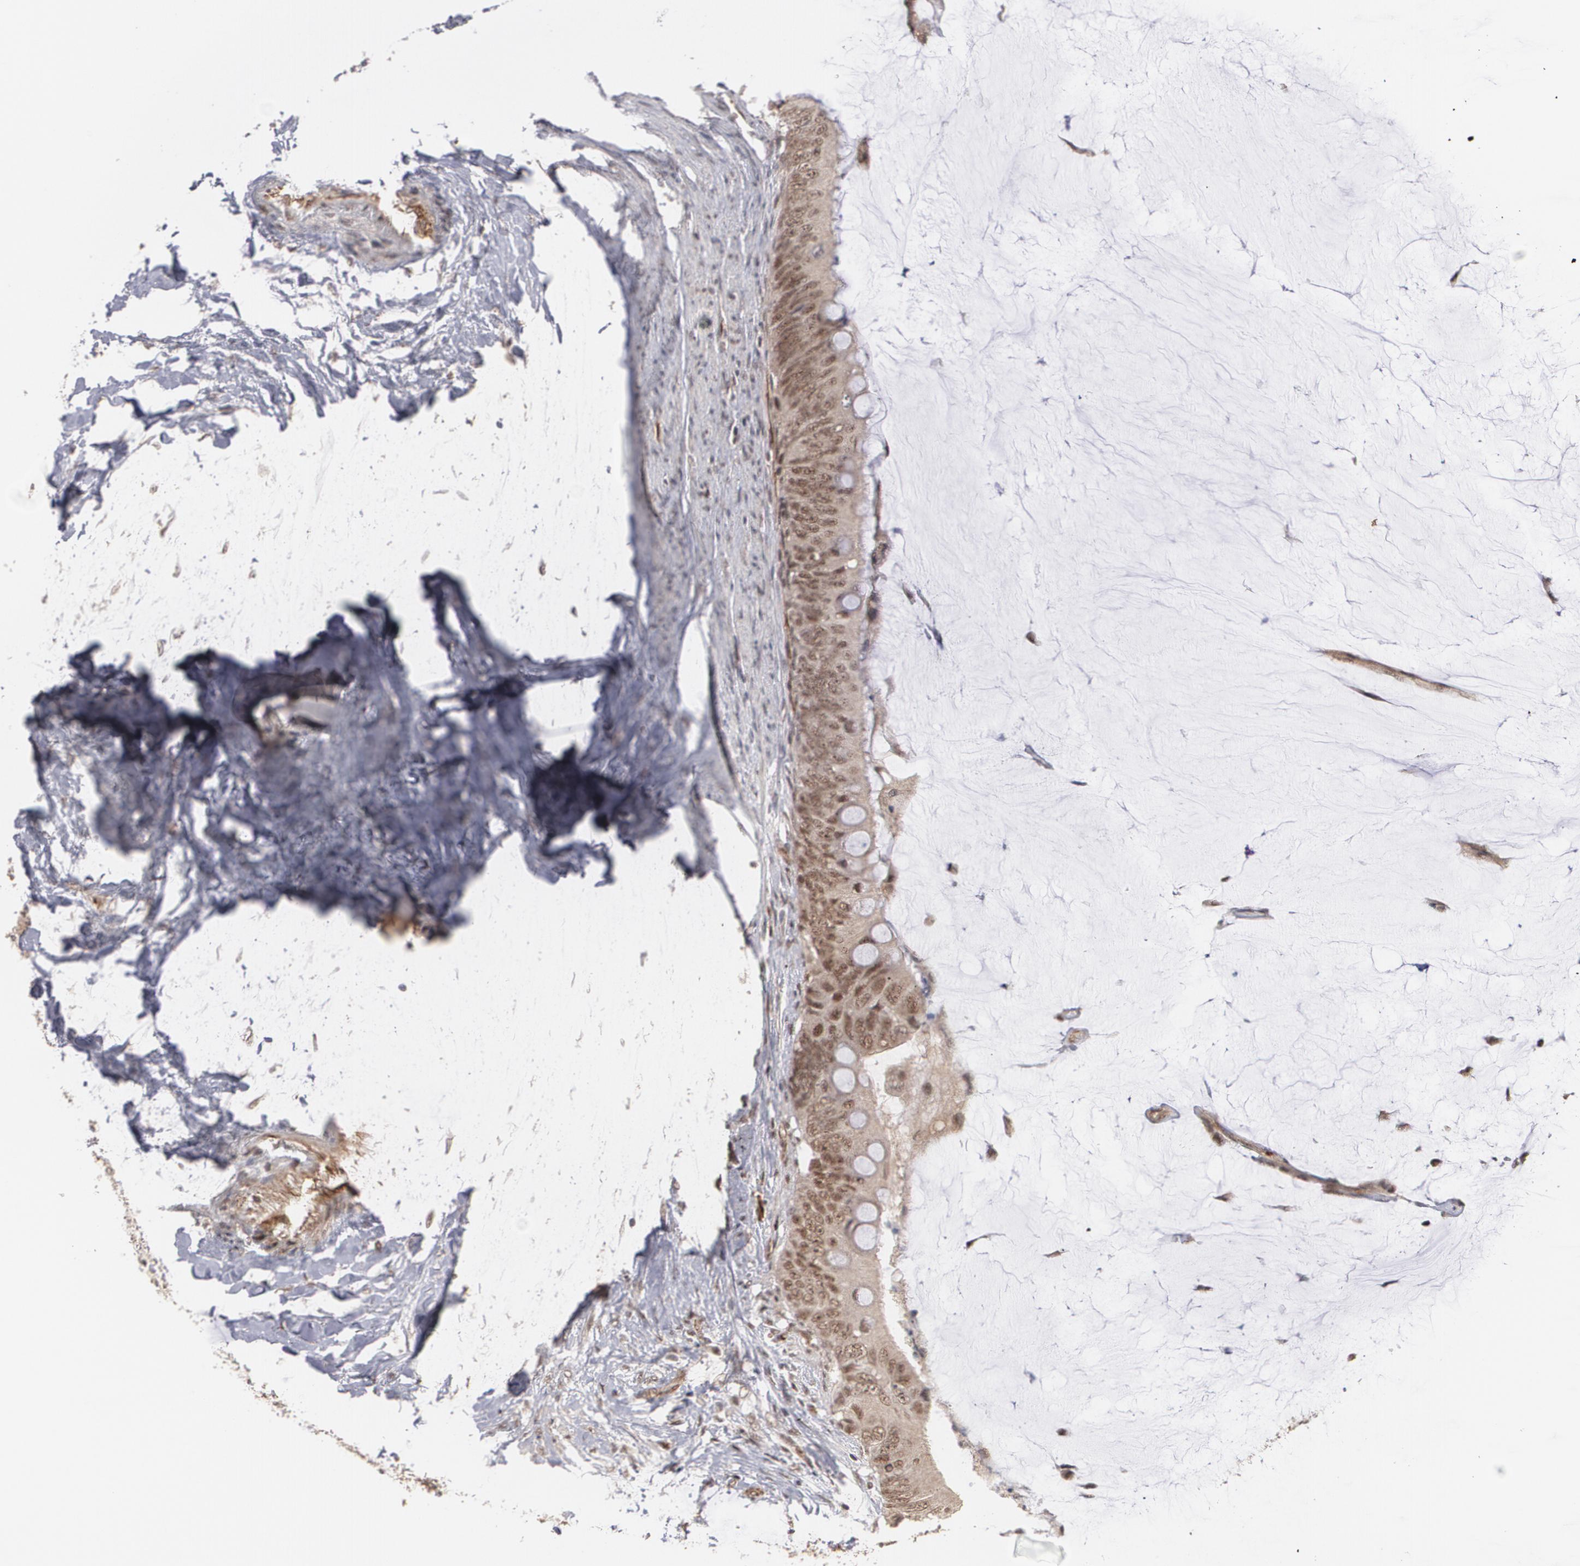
{"staining": {"intensity": "weak", "quantity": ">75%", "location": "cytoplasmic/membranous,nuclear"}, "tissue": "colorectal cancer", "cell_type": "Tumor cells", "image_type": "cancer", "snomed": [{"axis": "morphology", "description": "Normal tissue, NOS"}, {"axis": "morphology", "description": "Adenocarcinoma, NOS"}, {"axis": "topography", "description": "Rectum"}, {"axis": "topography", "description": "Peripheral nerve tissue"}], "caption": "This micrograph shows immunohistochemistry (IHC) staining of adenocarcinoma (colorectal), with low weak cytoplasmic/membranous and nuclear expression in about >75% of tumor cells.", "gene": "ZNF75A", "patient": {"sex": "female", "age": 77}}